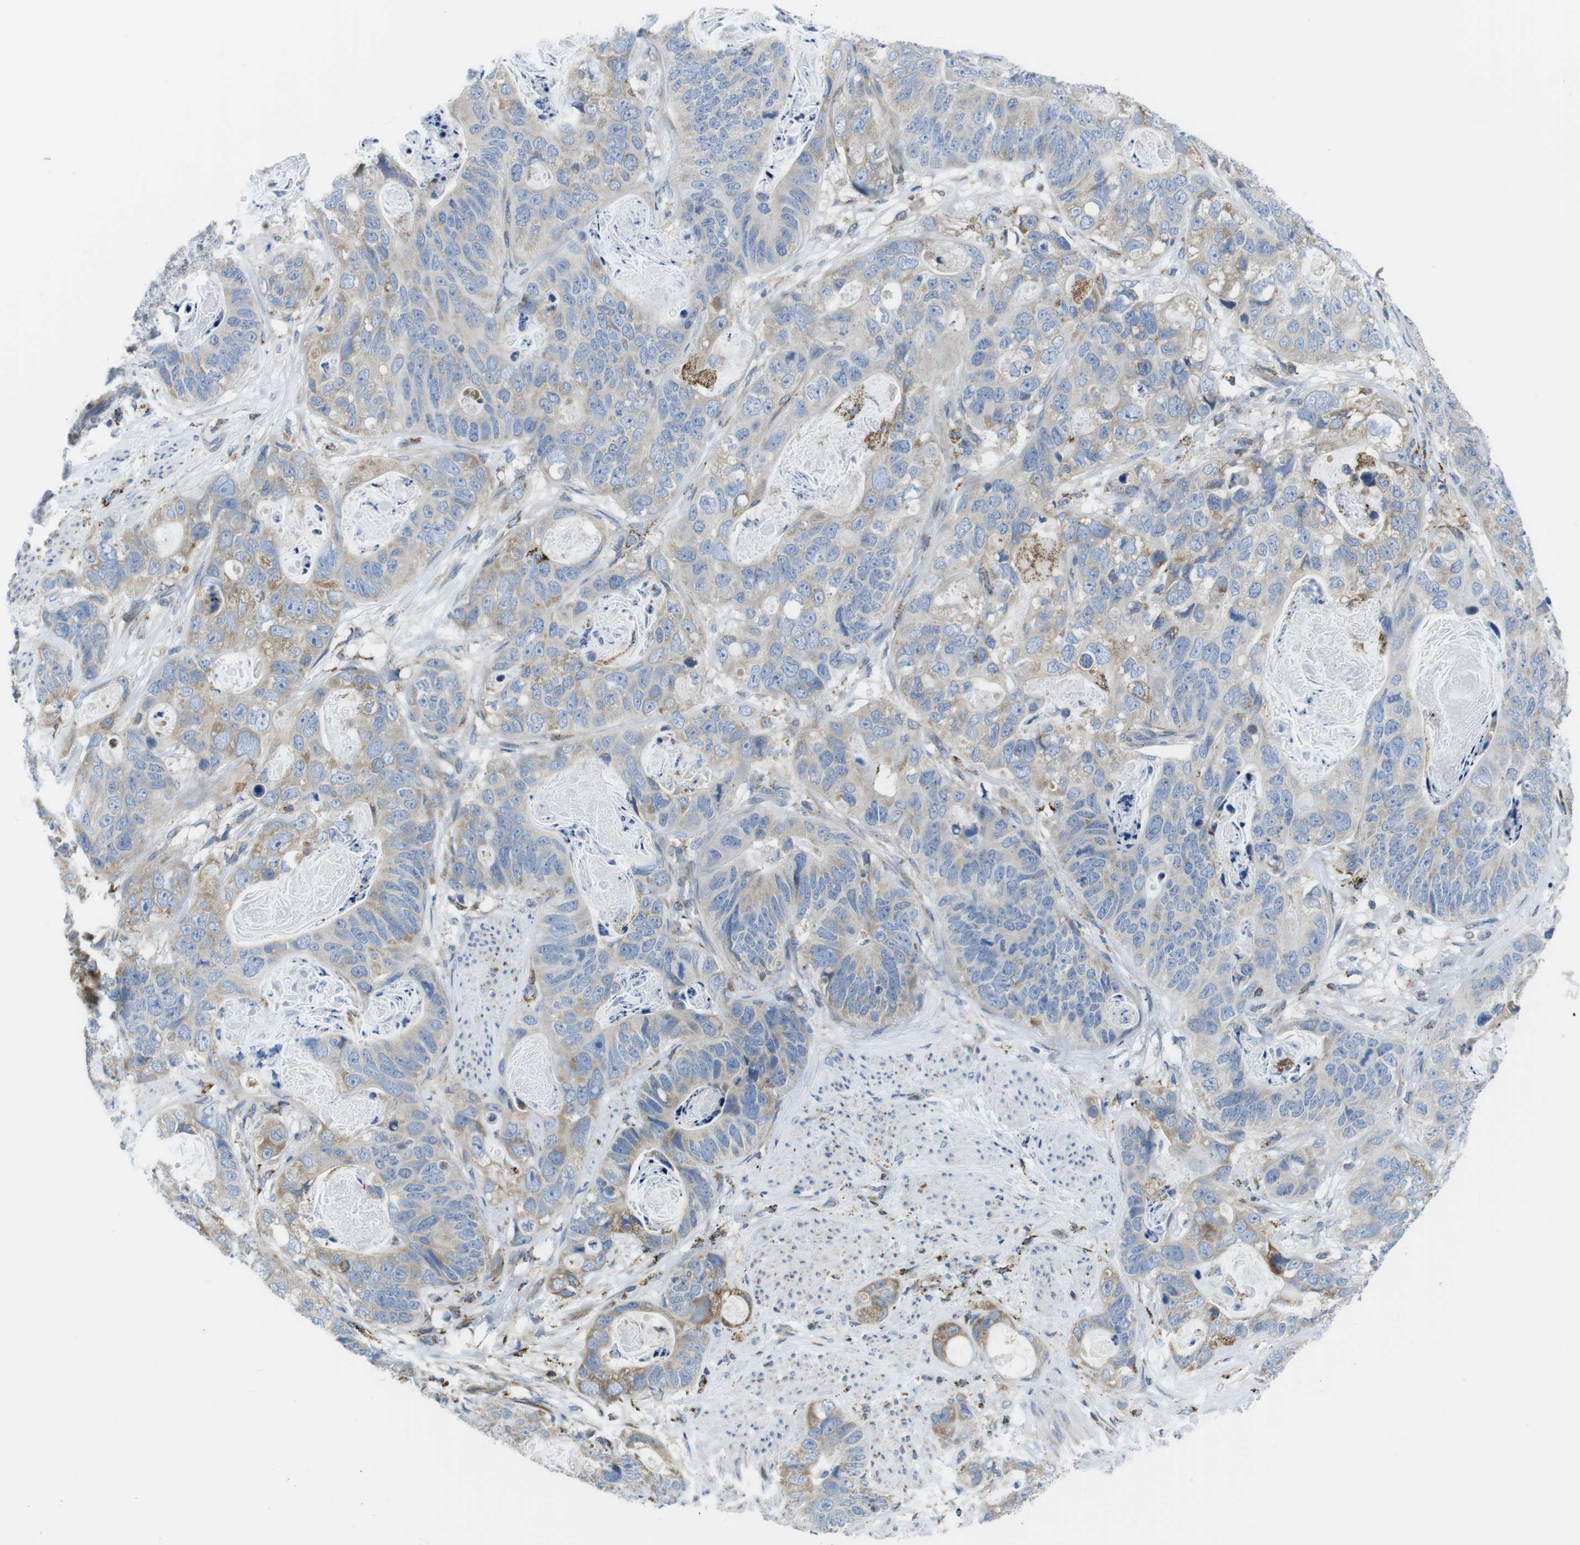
{"staining": {"intensity": "weak", "quantity": "<25%", "location": "cytoplasmic/membranous"}, "tissue": "stomach cancer", "cell_type": "Tumor cells", "image_type": "cancer", "snomed": [{"axis": "morphology", "description": "Adenocarcinoma, NOS"}, {"axis": "topography", "description": "Stomach"}], "caption": "IHC image of neoplastic tissue: stomach cancer (adenocarcinoma) stained with DAB displays no significant protein staining in tumor cells.", "gene": "KCNE3", "patient": {"sex": "female", "age": 89}}